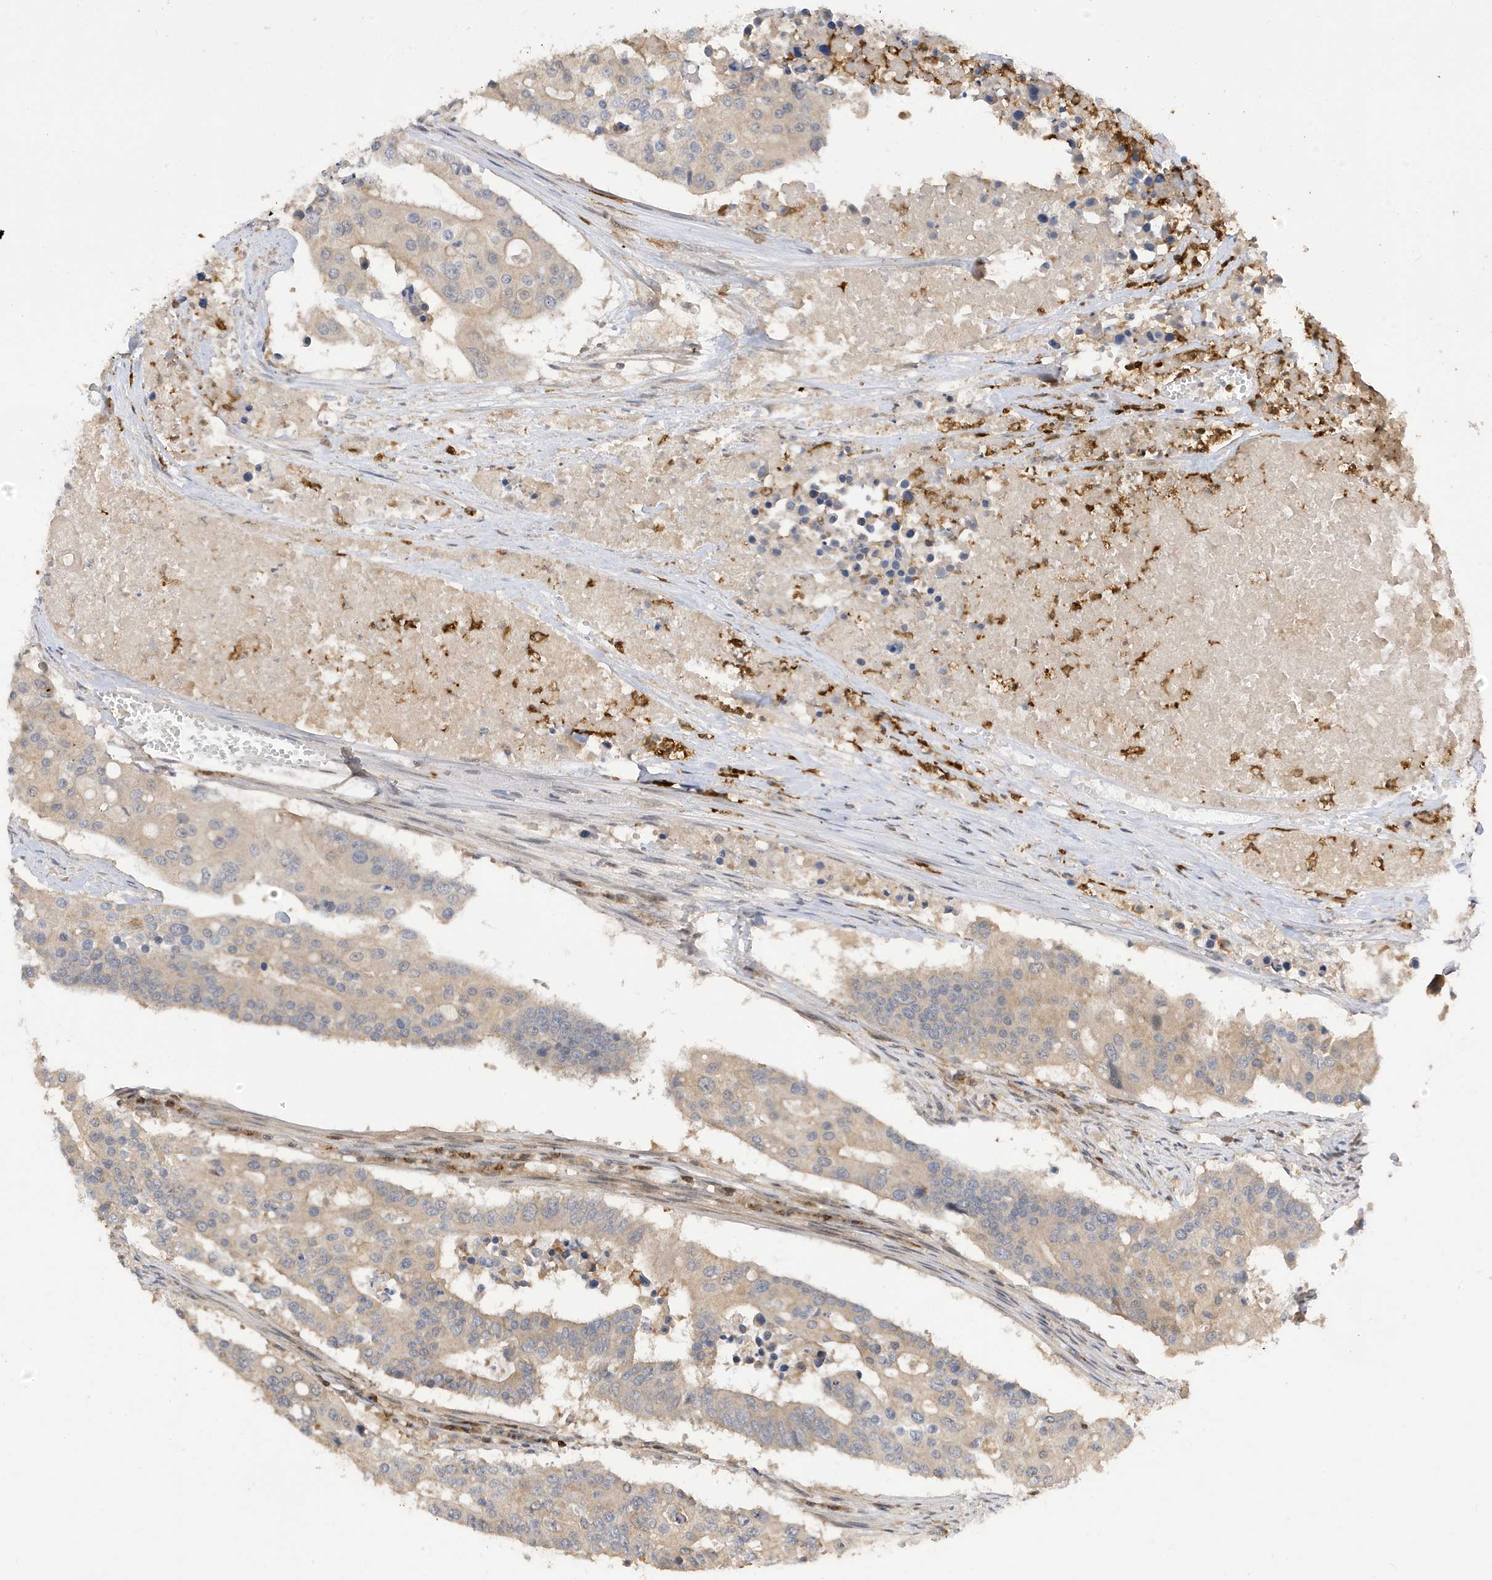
{"staining": {"intensity": "weak", "quantity": ">75%", "location": "cytoplasmic/membranous"}, "tissue": "colorectal cancer", "cell_type": "Tumor cells", "image_type": "cancer", "snomed": [{"axis": "morphology", "description": "Adenocarcinoma, NOS"}, {"axis": "topography", "description": "Colon"}], "caption": "Human colorectal adenocarcinoma stained for a protein (brown) exhibits weak cytoplasmic/membranous positive positivity in approximately >75% of tumor cells.", "gene": "TAB3", "patient": {"sex": "male", "age": 77}}